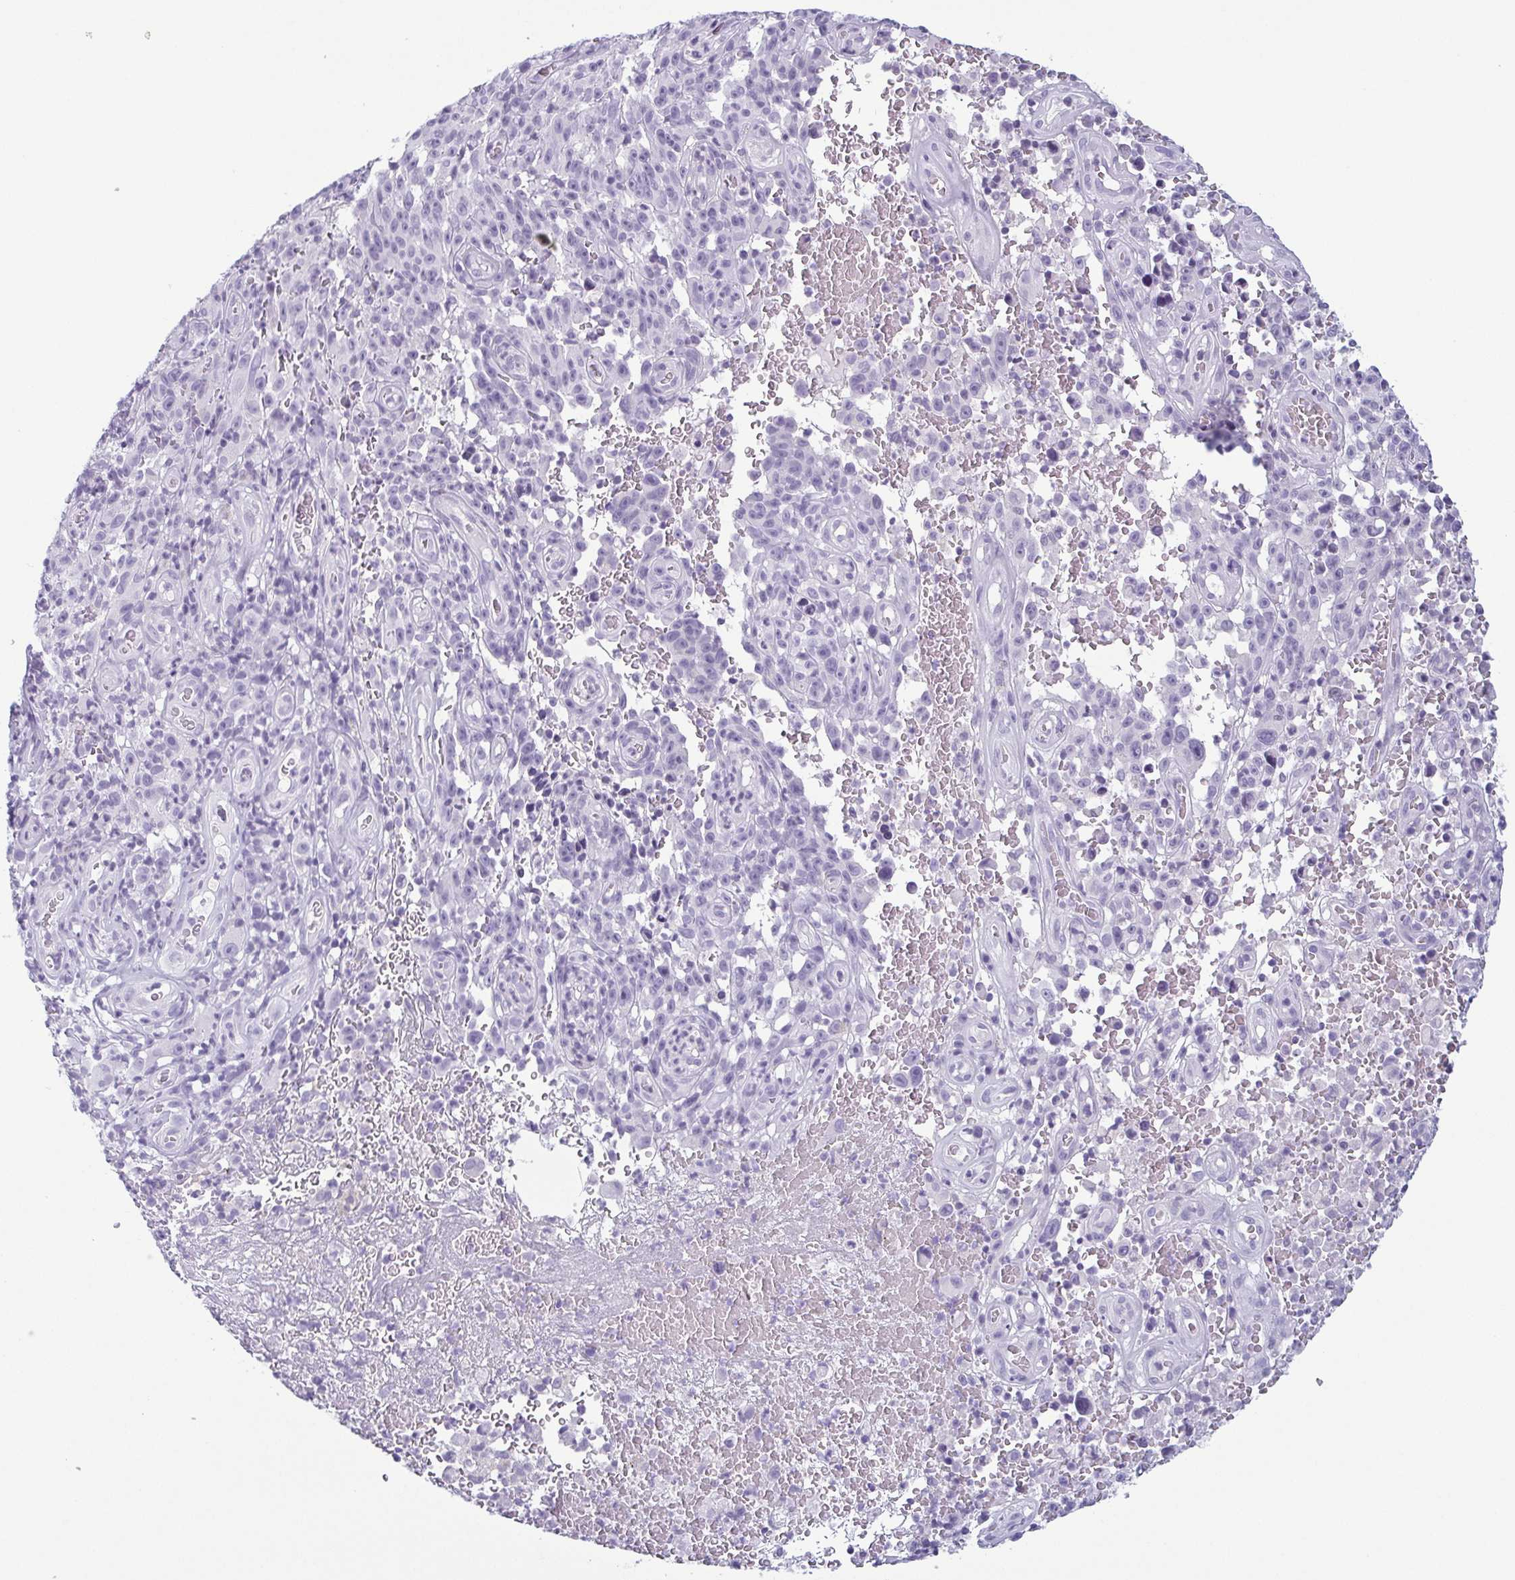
{"staining": {"intensity": "negative", "quantity": "none", "location": "none"}, "tissue": "melanoma", "cell_type": "Tumor cells", "image_type": "cancer", "snomed": [{"axis": "morphology", "description": "Malignant melanoma, NOS"}, {"axis": "topography", "description": "Skin"}], "caption": "This is an IHC histopathology image of malignant melanoma. There is no positivity in tumor cells.", "gene": "KRT78", "patient": {"sex": "female", "age": 82}}